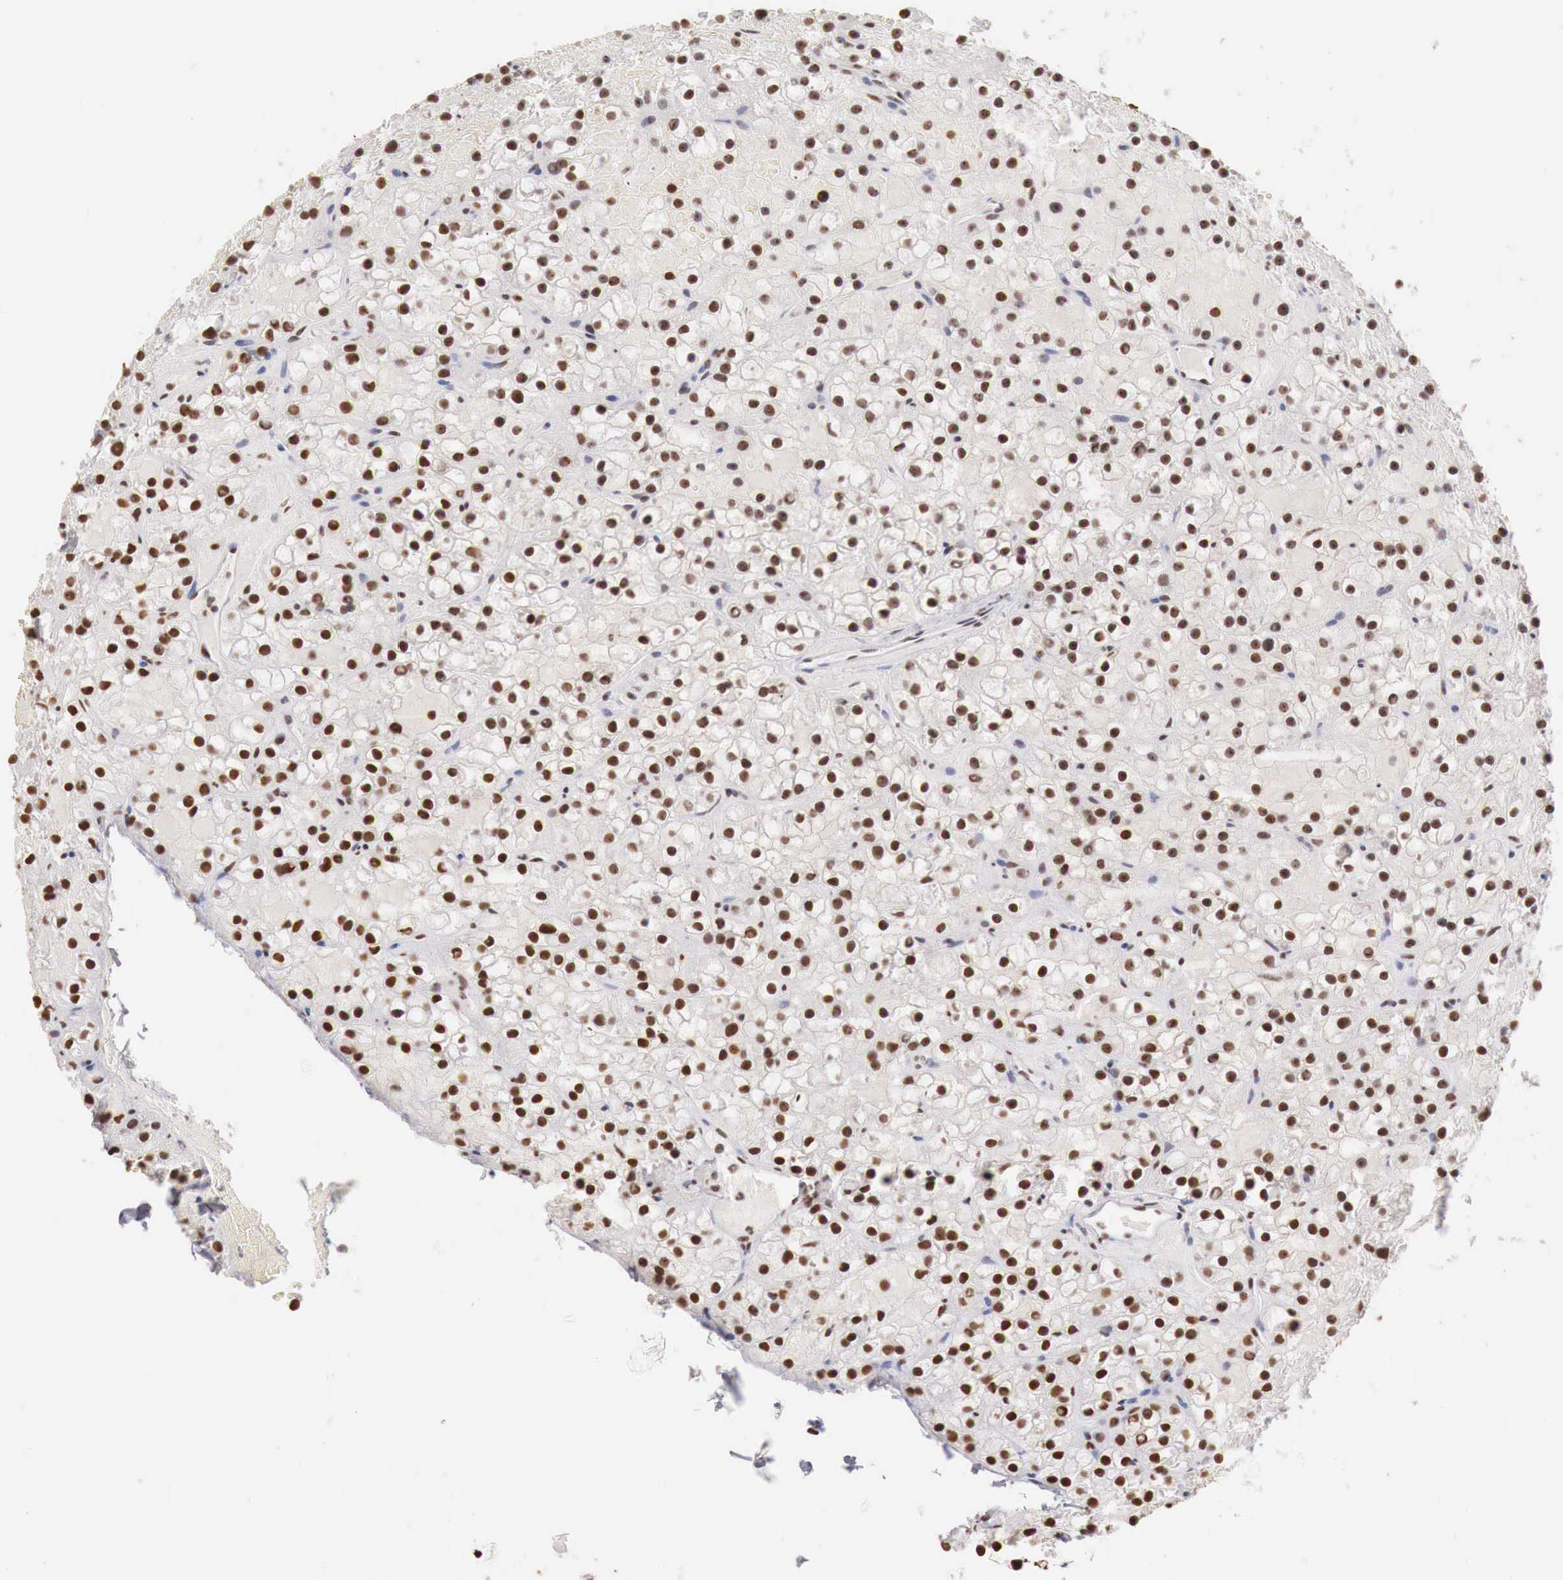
{"staining": {"intensity": "strong", "quantity": ">75%", "location": "nuclear"}, "tissue": "parathyroid gland", "cell_type": "Glandular cells", "image_type": "normal", "snomed": [{"axis": "morphology", "description": "Normal tissue, NOS"}, {"axis": "topography", "description": "Parathyroid gland"}], "caption": "IHC (DAB (3,3'-diaminobenzidine)) staining of unremarkable human parathyroid gland displays strong nuclear protein positivity in about >75% of glandular cells. (DAB IHC, brown staining for protein, blue staining for nuclei).", "gene": "DKC1", "patient": {"sex": "female", "age": 71}}